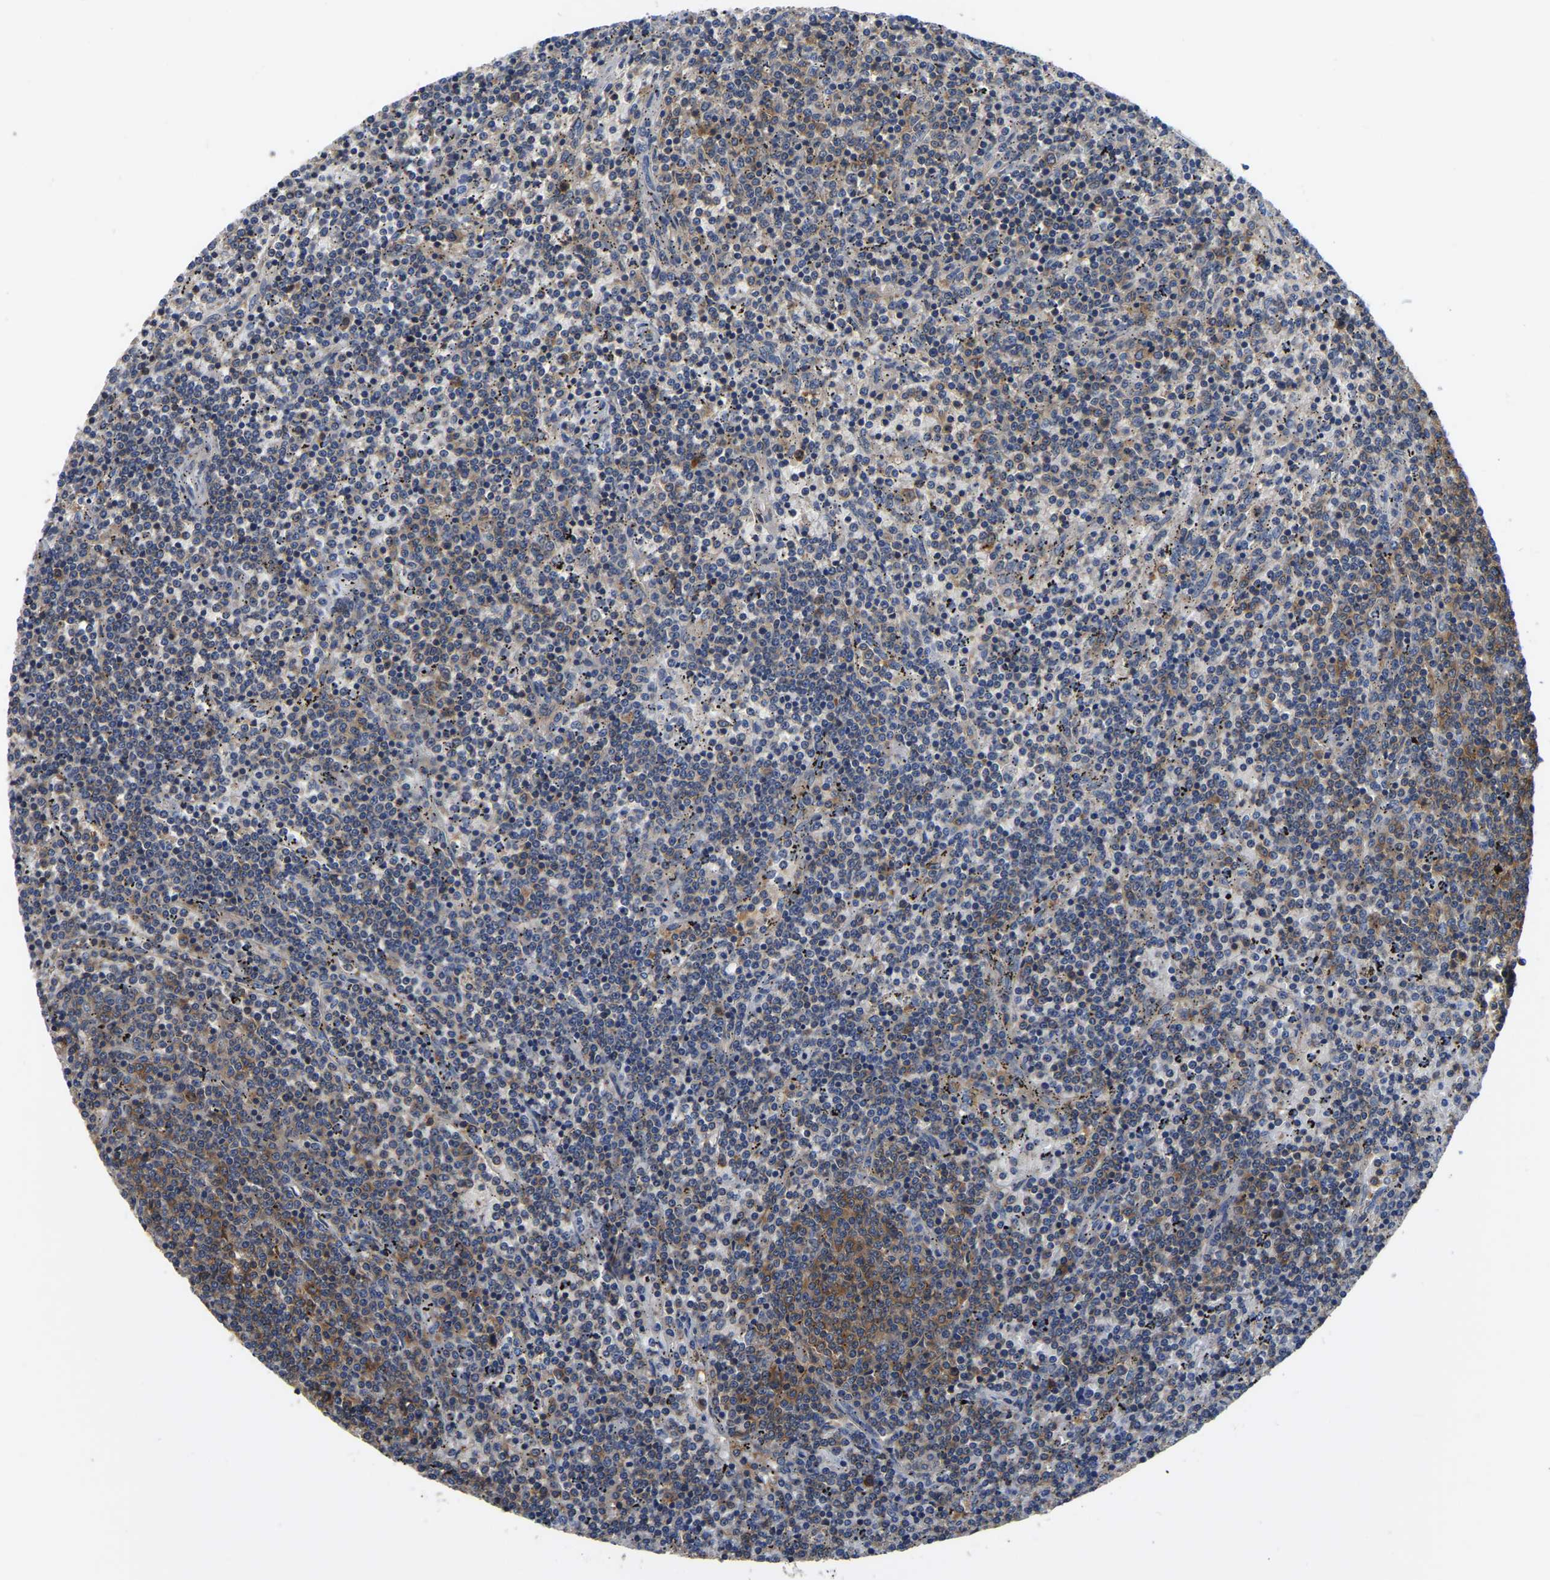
{"staining": {"intensity": "moderate", "quantity": ">75%", "location": "cytoplasmic/membranous"}, "tissue": "lymphoma", "cell_type": "Tumor cells", "image_type": "cancer", "snomed": [{"axis": "morphology", "description": "Malignant lymphoma, non-Hodgkin's type, Low grade"}, {"axis": "topography", "description": "Spleen"}], "caption": "Approximately >75% of tumor cells in lymphoma show moderate cytoplasmic/membranous protein staining as visualized by brown immunohistochemical staining.", "gene": "GARS1", "patient": {"sex": "female", "age": 50}}